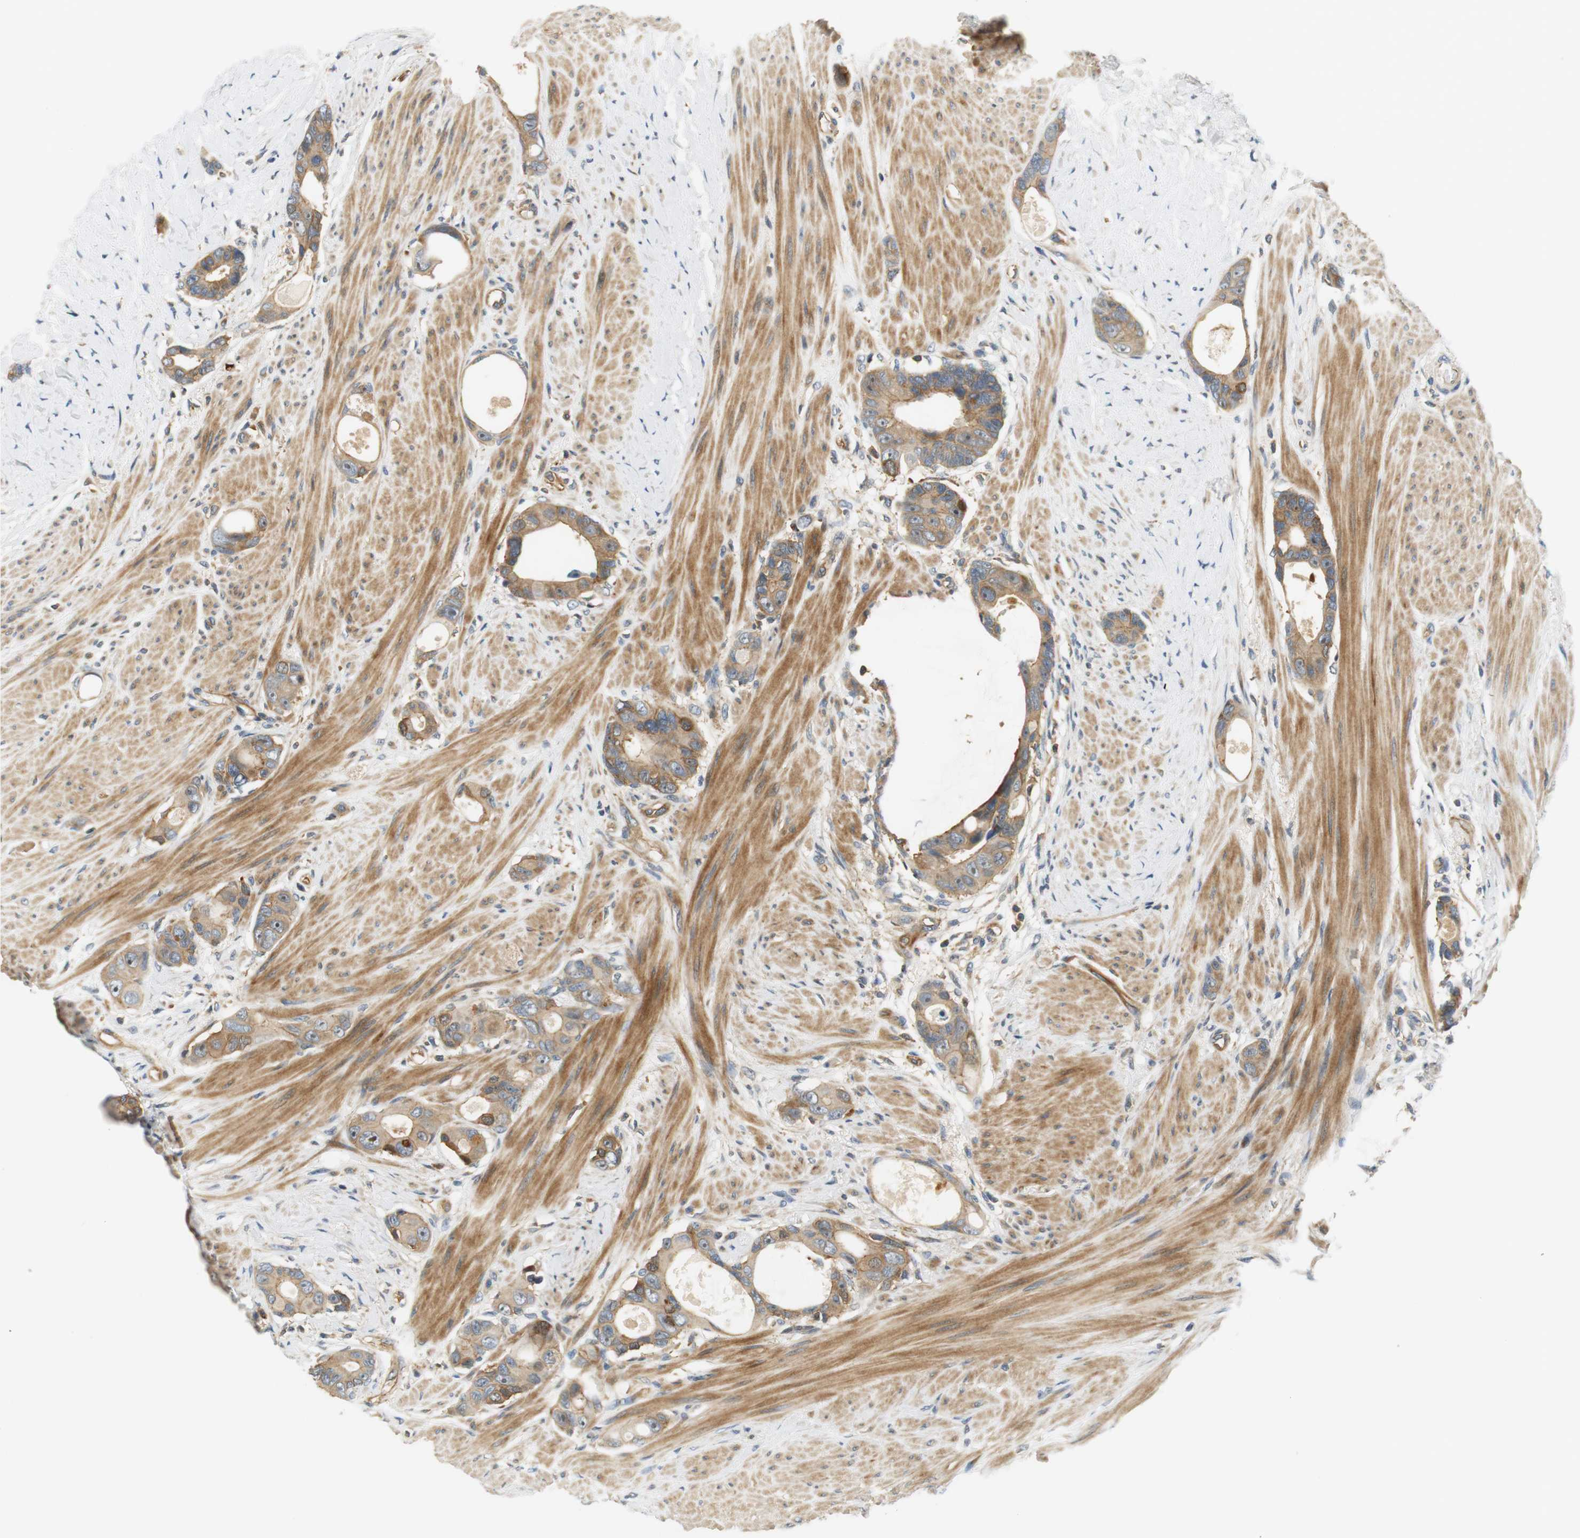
{"staining": {"intensity": "moderate", "quantity": ">75%", "location": "cytoplasmic/membranous"}, "tissue": "colorectal cancer", "cell_type": "Tumor cells", "image_type": "cancer", "snomed": [{"axis": "morphology", "description": "Adenocarcinoma, NOS"}, {"axis": "topography", "description": "Rectum"}], "caption": "This photomicrograph exhibits immunohistochemistry (IHC) staining of colorectal adenocarcinoma, with medium moderate cytoplasmic/membranous staining in about >75% of tumor cells.", "gene": "SH3GLB1", "patient": {"sex": "male", "age": 51}}